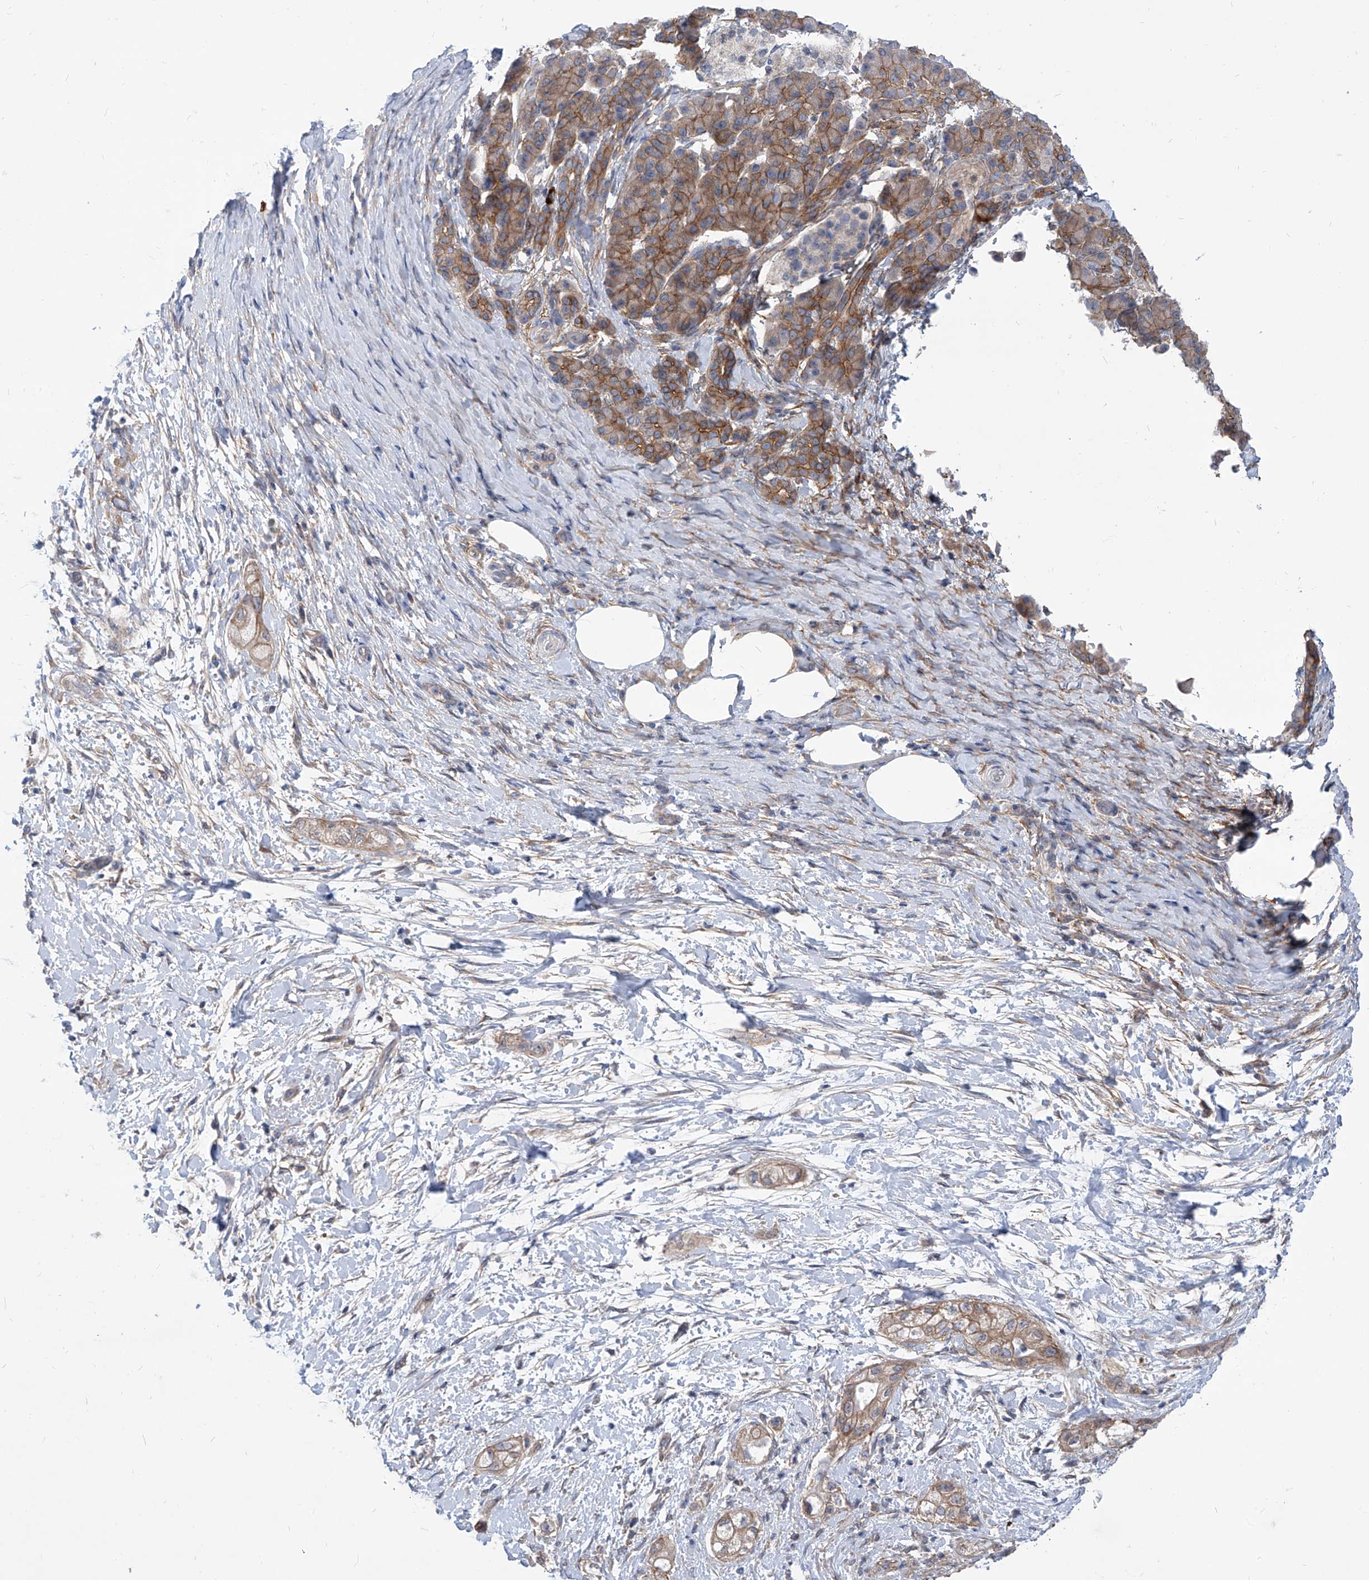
{"staining": {"intensity": "weak", "quantity": ">75%", "location": "cytoplasmic/membranous"}, "tissue": "pancreatic cancer", "cell_type": "Tumor cells", "image_type": "cancer", "snomed": [{"axis": "morphology", "description": "Adenocarcinoma, NOS"}, {"axis": "topography", "description": "Pancreas"}], "caption": "Tumor cells exhibit low levels of weak cytoplasmic/membranous expression in about >75% of cells in pancreatic adenocarcinoma.", "gene": "AKAP10", "patient": {"sex": "male", "age": 58}}